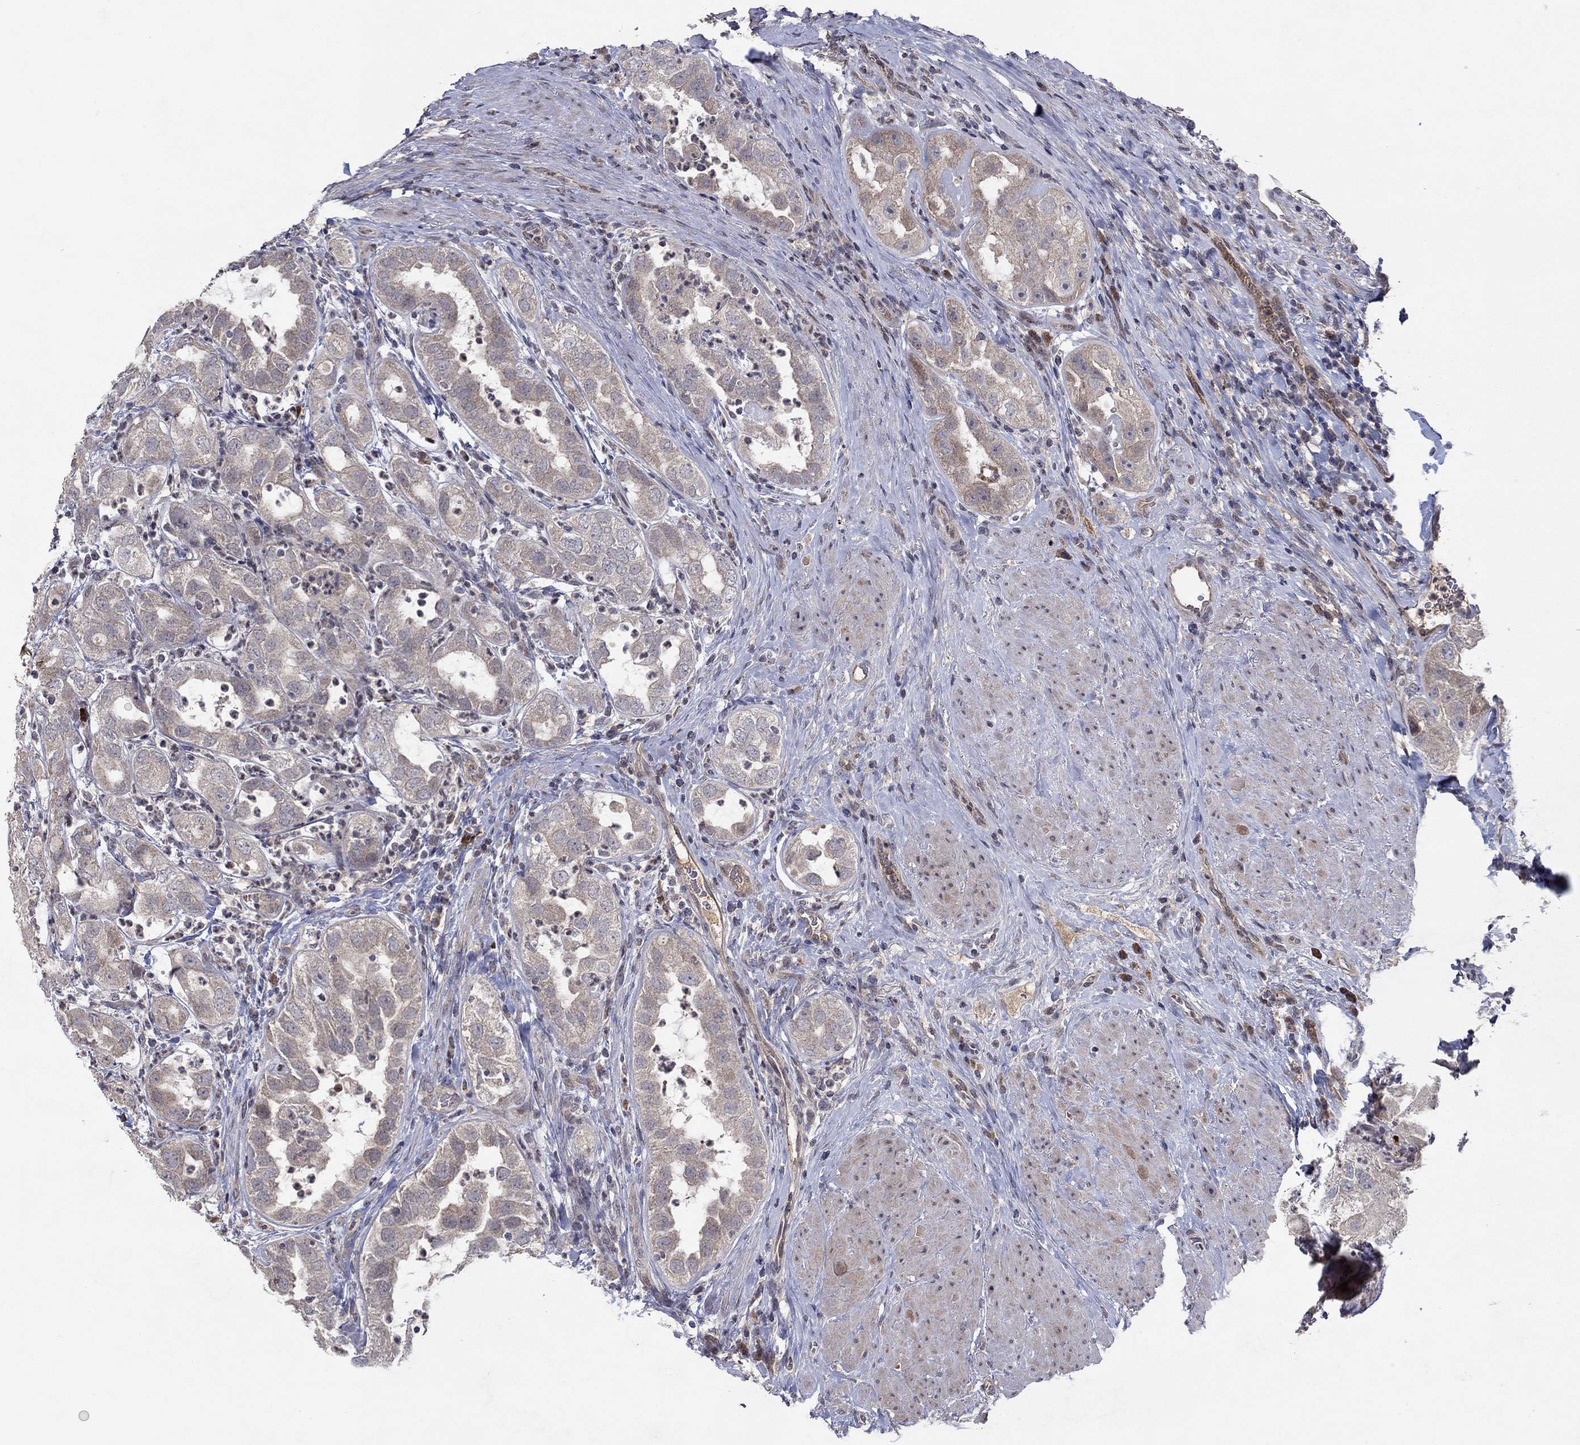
{"staining": {"intensity": "weak", "quantity": ">75%", "location": "cytoplasmic/membranous"}, "tissue": "urothelial cancer", "cell_type": "Tumor cells", "image_type": "cancer", "snomed": [{"axis": "morphology", "description": "Urothelial carcinoma, High grade"}, {"axis": "topography", "description": "Urinary bladder"}], "caption": "A brown stain highlights weak cytoplasmic/membranous positivity of a protein in urothelial cancer tumor cells.", "gene": "IL4", "patient": {"sex": "female", "age": 41}}